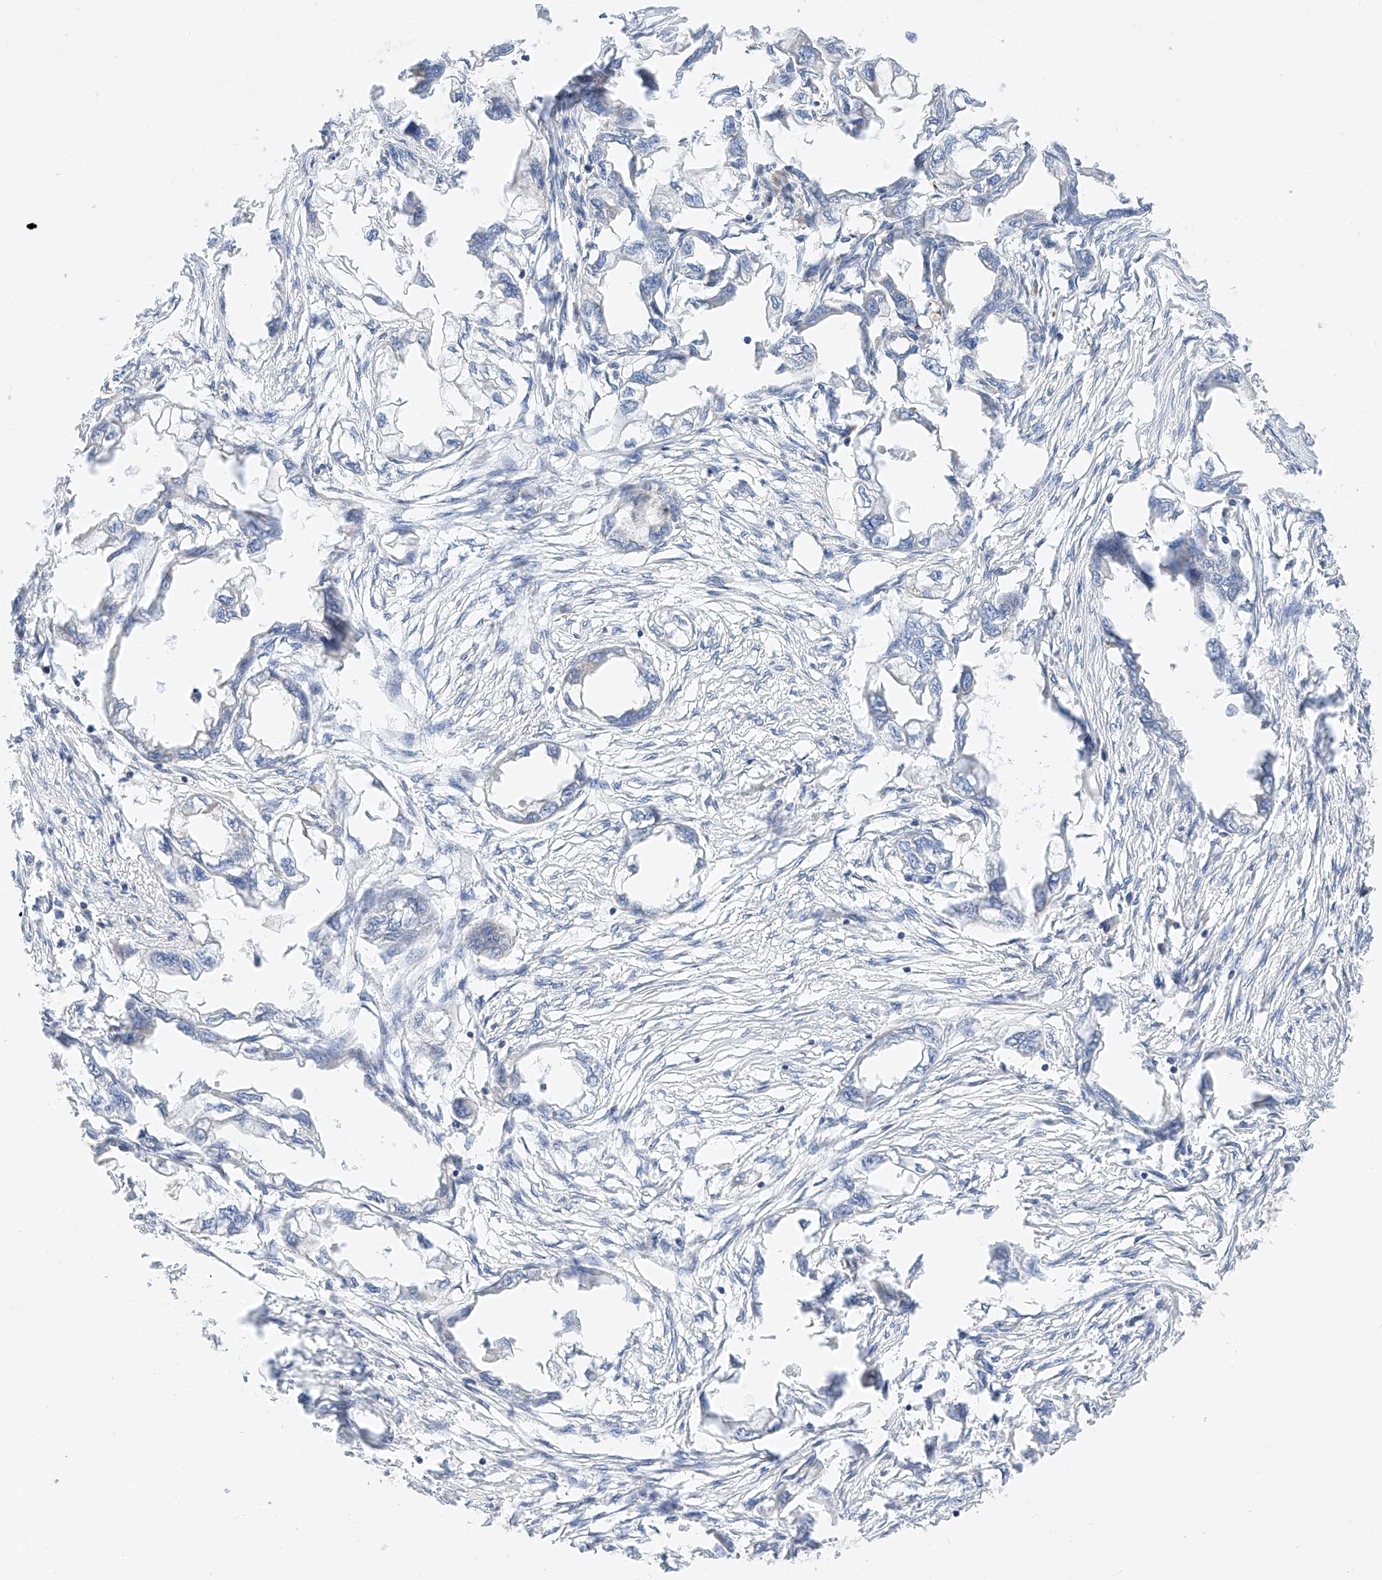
{"staining": {"intensity": "negative", "quantity": "none", "location": "none"}, "tissue": "endometrial cancer", "cell_type": "Tumor cells", "image_type": "cancer", "snomed": [{"axis": "morphology", "description": "Adenocarcinoma, NOS"}, {"axis": "morphology", "description": "Adenocarcinoma, metastatic, NOS"}, {"axis": "topography", "description": "Adipose tissue"}, {"axis": "topography", "description": "Endometrium"}], "caption": "The micrograph demonstrates no staining of tumor cells in endometrial cancer (metastatic adenocarcinoma).", "gene": "MFN2", "patient": {"sex": "female", "age": 67}}